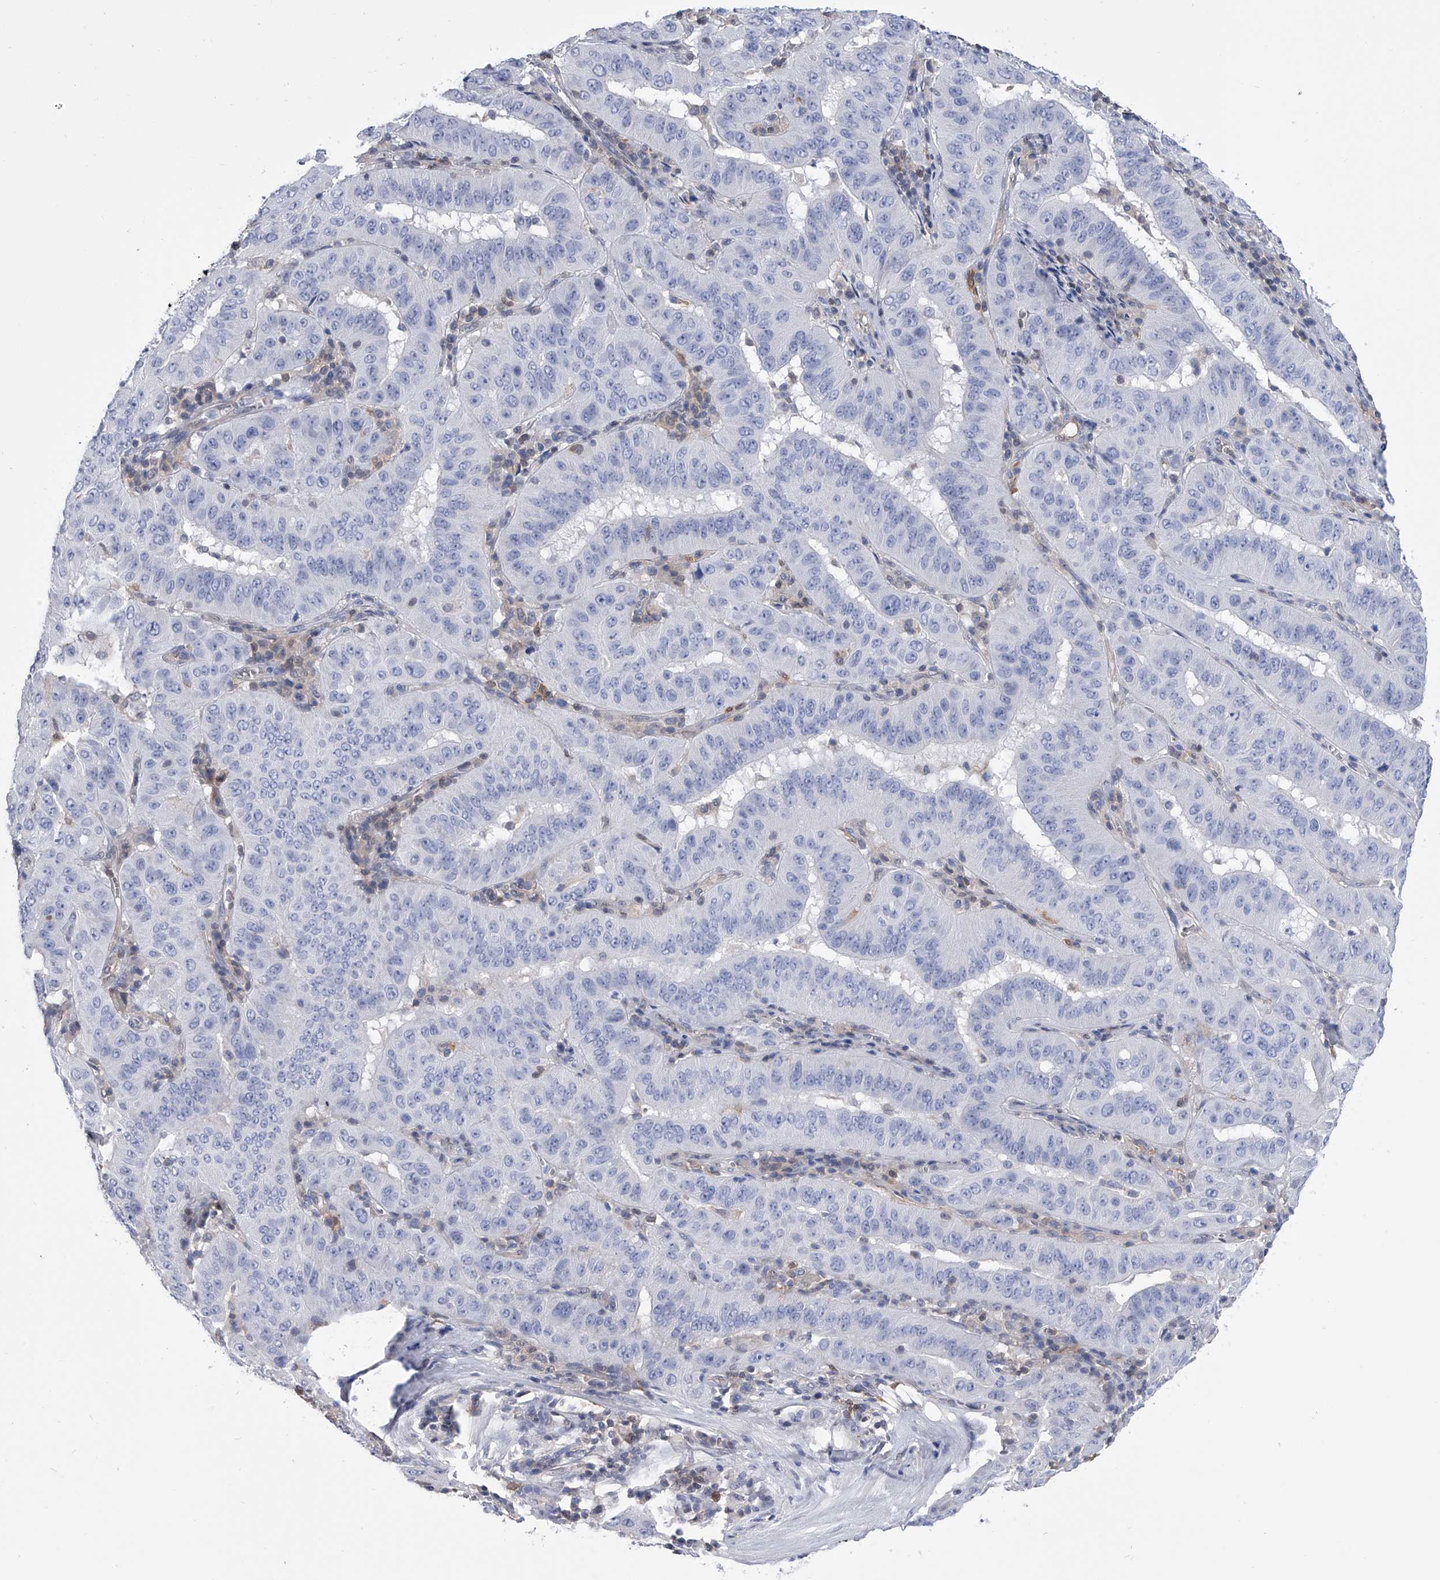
{"staining": {"intensity": "negative", "quantity": "none", "location": "none"}, "tissue": "pancreatic cancer", "cell_type": "Tumor cells", "image_type": "cancer", "snomed": [{"axis": "morphology", "description": "Adenocarcinoma, NOS"}, {"axis": "topography", "description": "Pancreas"}], "caption": "Photomicrograph shows no protein positivity in tumor cells of pancreatic cancer tissue.", "gene": "SERPINB9", "patient": {"sex": "male", "age": 63}}